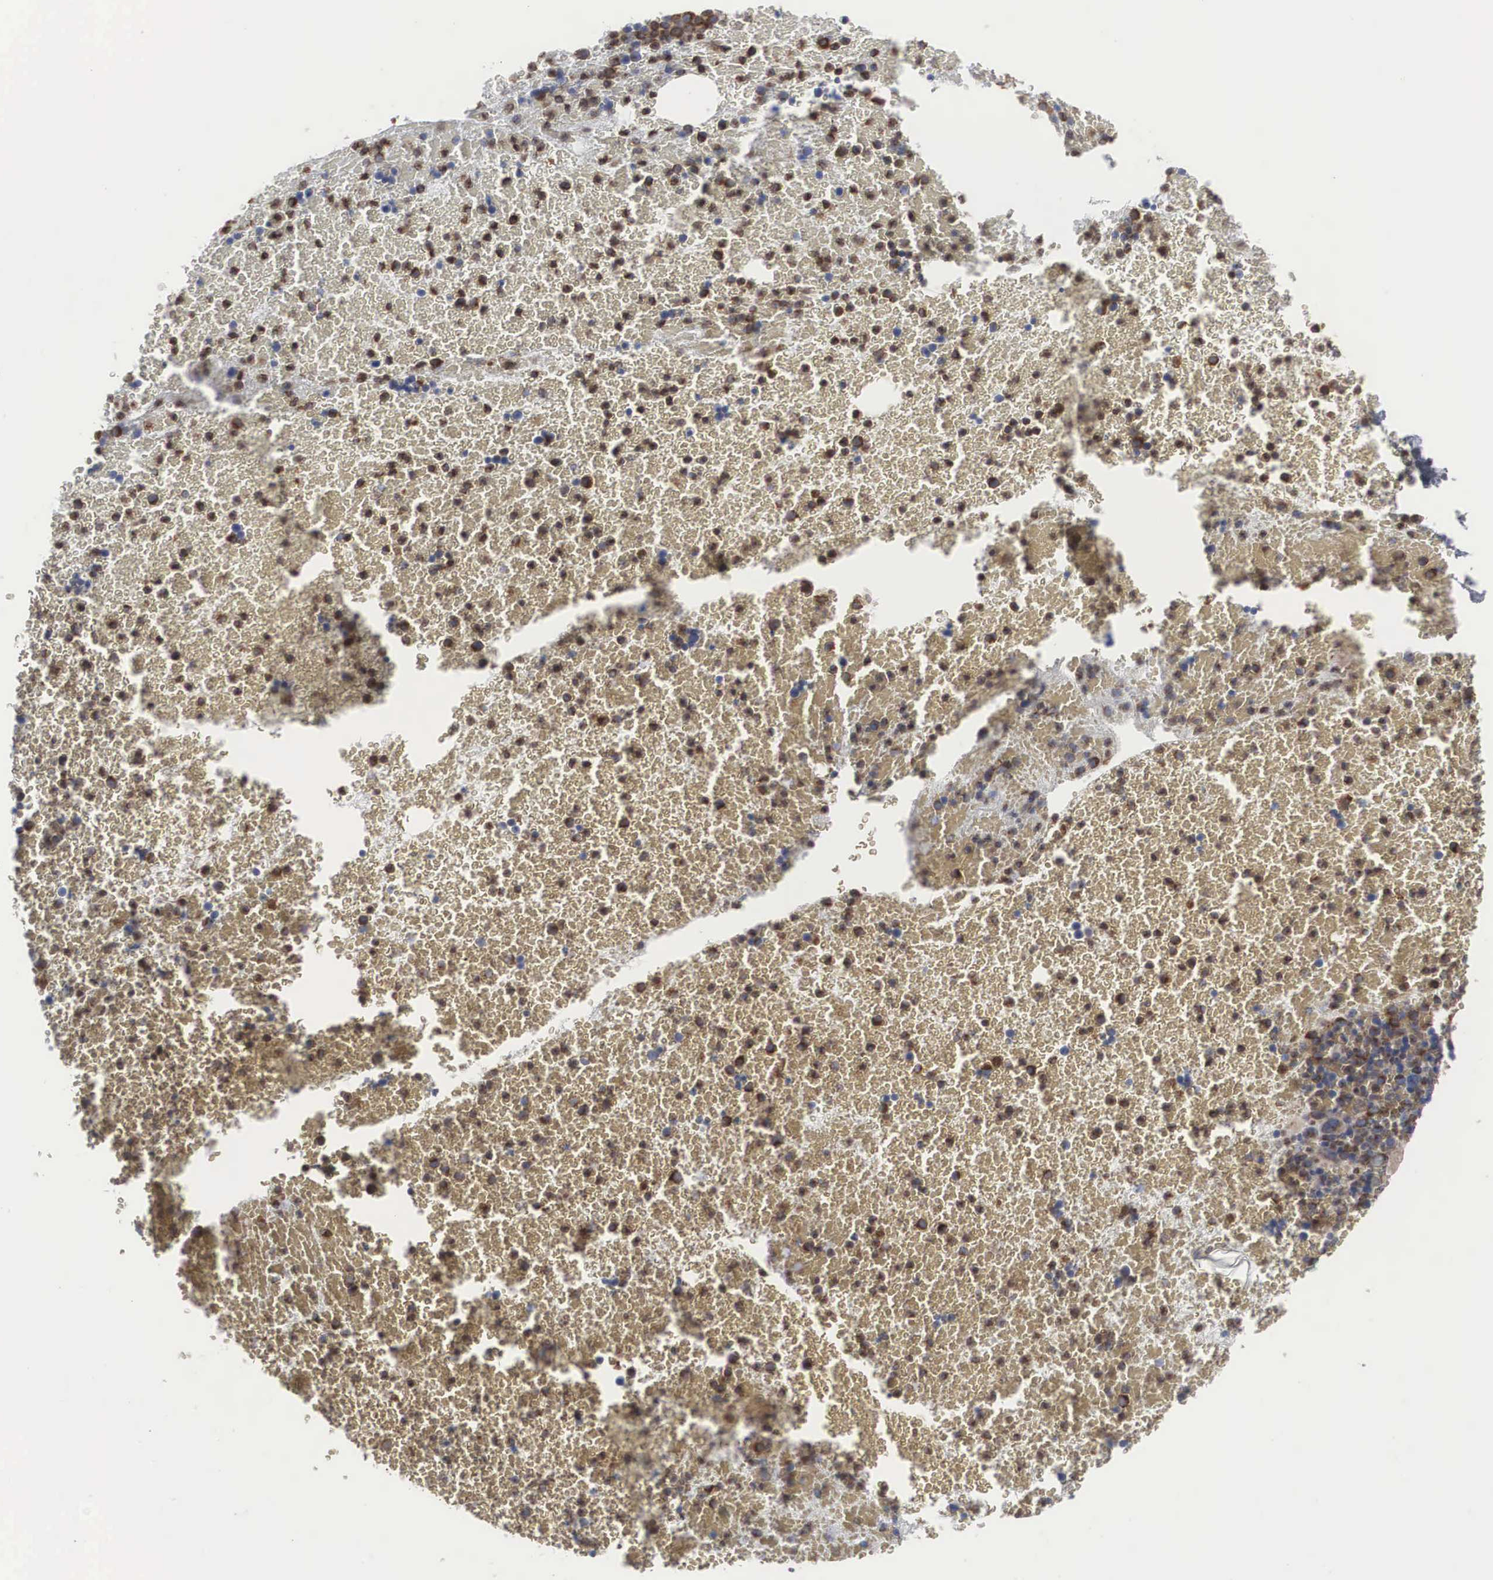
{"staining": {"intensity": "moderate", "quantity": "25%-75%", "location": "cytoplasmic/membranous"}, "tissue": "bone marrow", "cell_type": "Hematopoietic cells", "image_type": "normal", "snomed": [{"axis": "morphology", "description": "Normal tissue, NOS"}, {"axis": "topography", "description": "Bone marrow"}], "caption": "The image reveals staining of unremarkable bone marrow, revealing moderate cytoplasmic/membranous protein expression (brown color) within hematopoietic cells.", "gene": "CTAGE15", "patient": {"sex": "female", "age": 53}}